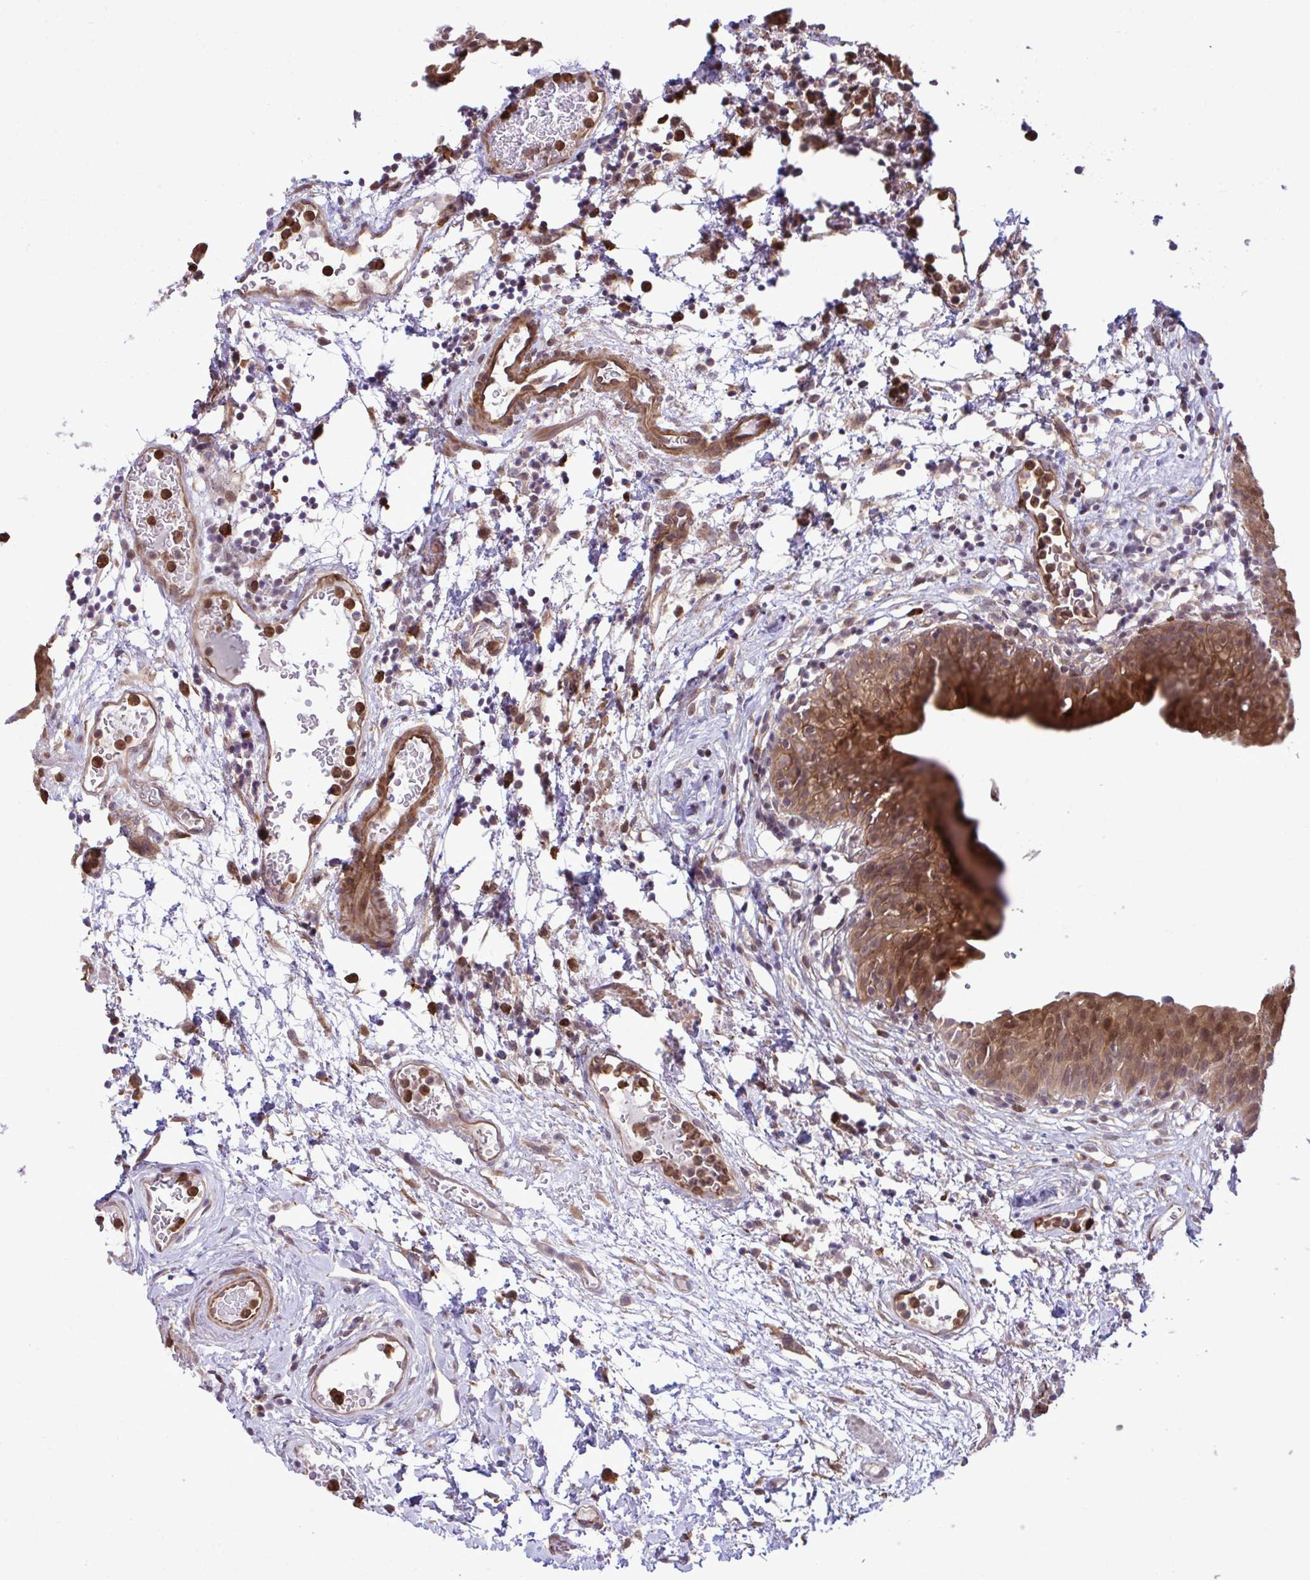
{"staining": {"intensity": "moderate", "quantity": ">75%", "location": "cytoplasmic/membranous,nuclear"}, "tissue": "urinary bladder", "cell_type": "Urothelial cells", "image_type": "normal", "snomed": [{"axis": "morphology", "description": "Normal tissue, NOS"}, {"axis": "morphology", "description": "Inflammation, NOS"}, {"axis": "topography", "description": "Urinary bladder"}], "caption": "Immunohistochemical staining of normal urinary bladder demonstrates moderate cytoplasmic/membranous,nuclear protein positivity in approximately >75% of urothelial cells.", "gene": "CMPK1", "patient": {"sex": "male", "age": 57}}